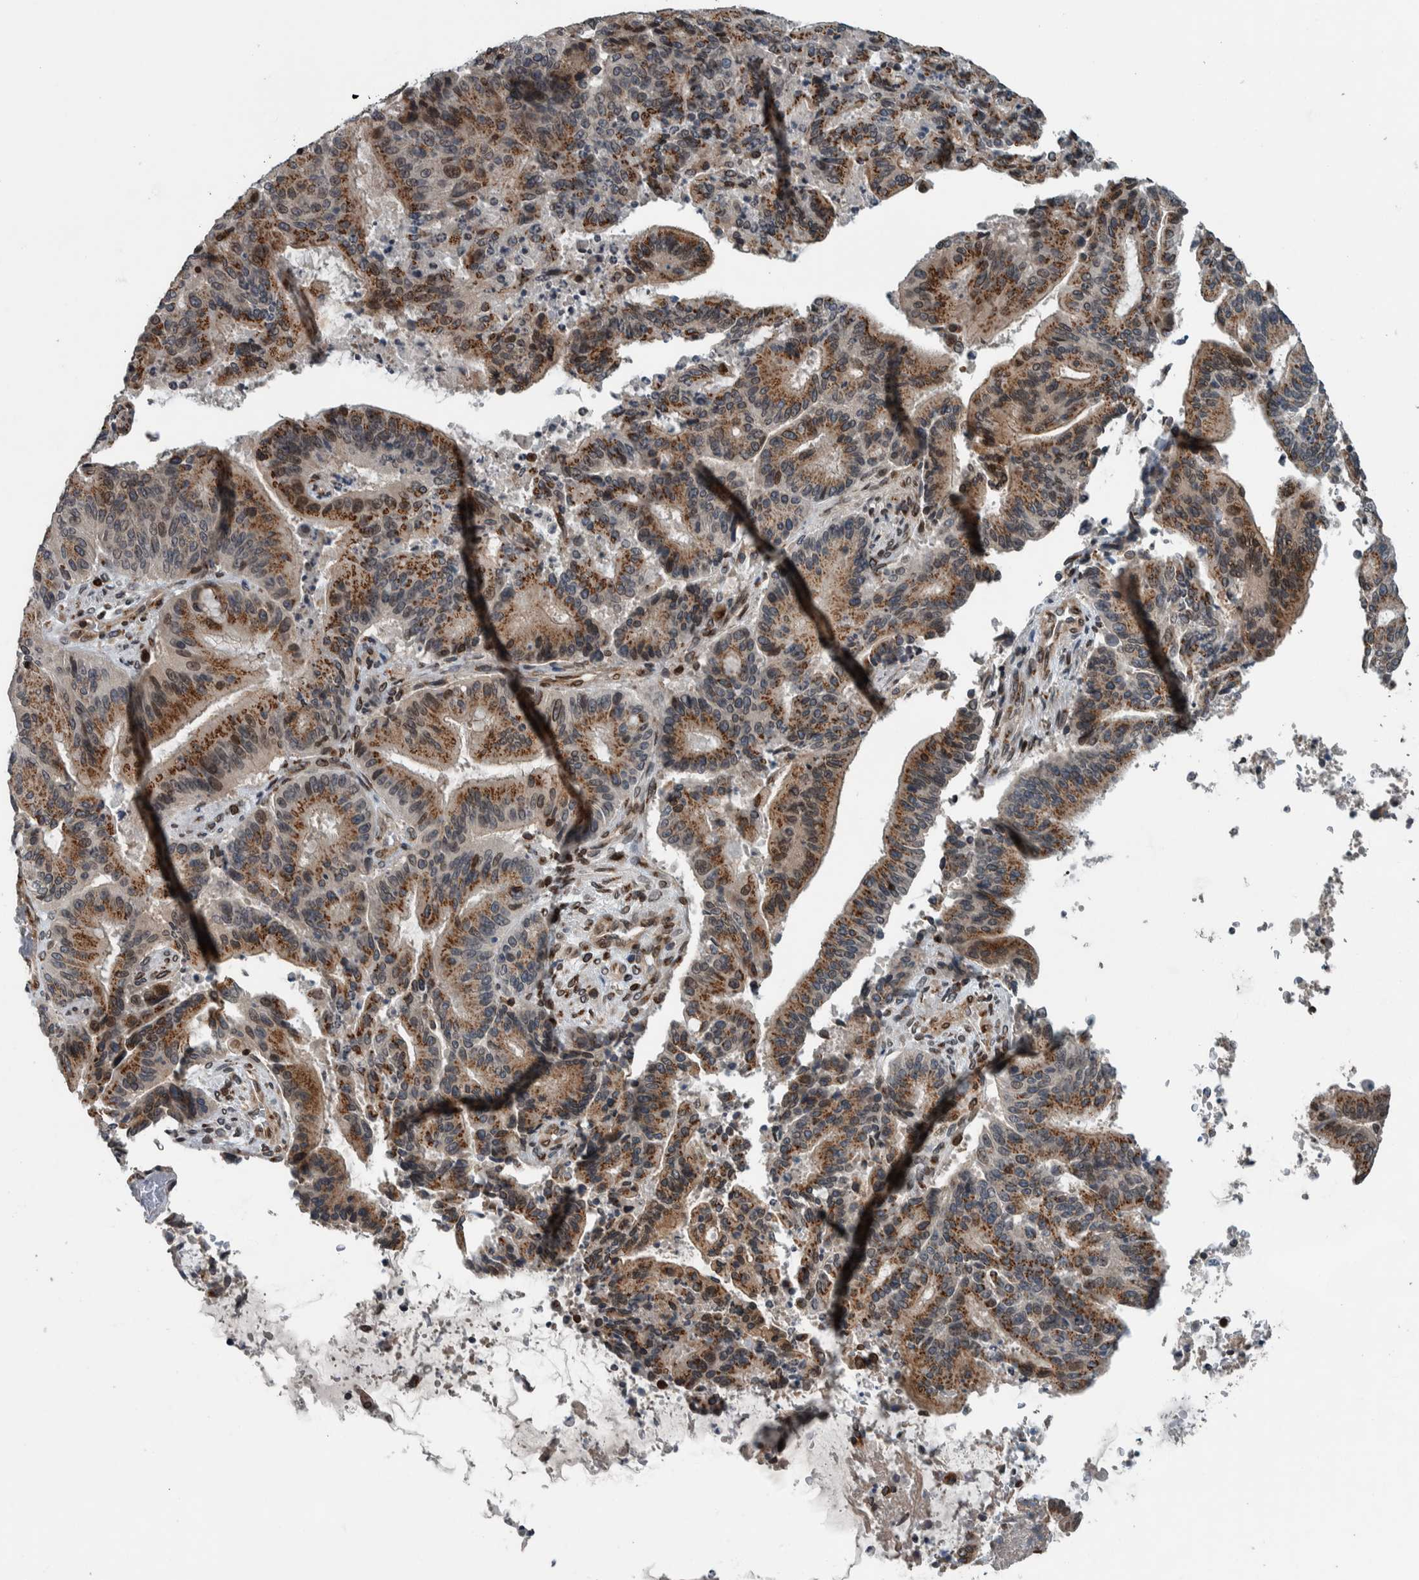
{"staining": {"intensity": "moderate", "quantity": ">75%", "location": "cytoplasmic/membranous"}, "tissue": "liver cancer", "cell_type": "Tumor cells", "image_type": "cancer", "snomed": [{"axis": "morphology", "description": "Normal tissue, NOS"}, {"axis": "morphology", "description": "Cholangiocarcinoma"}, {"axis": "topography", "description": "Liver"}, {"axis": "topography", "description": "Peripheral nerve tissue"}], "caption": "Human liver cholangiocarcinoma stained with a protein marker reveals moderate staining in tumor cells.", "gene": "FAM135B", "patient": {"sex": "female", "age": 73}}